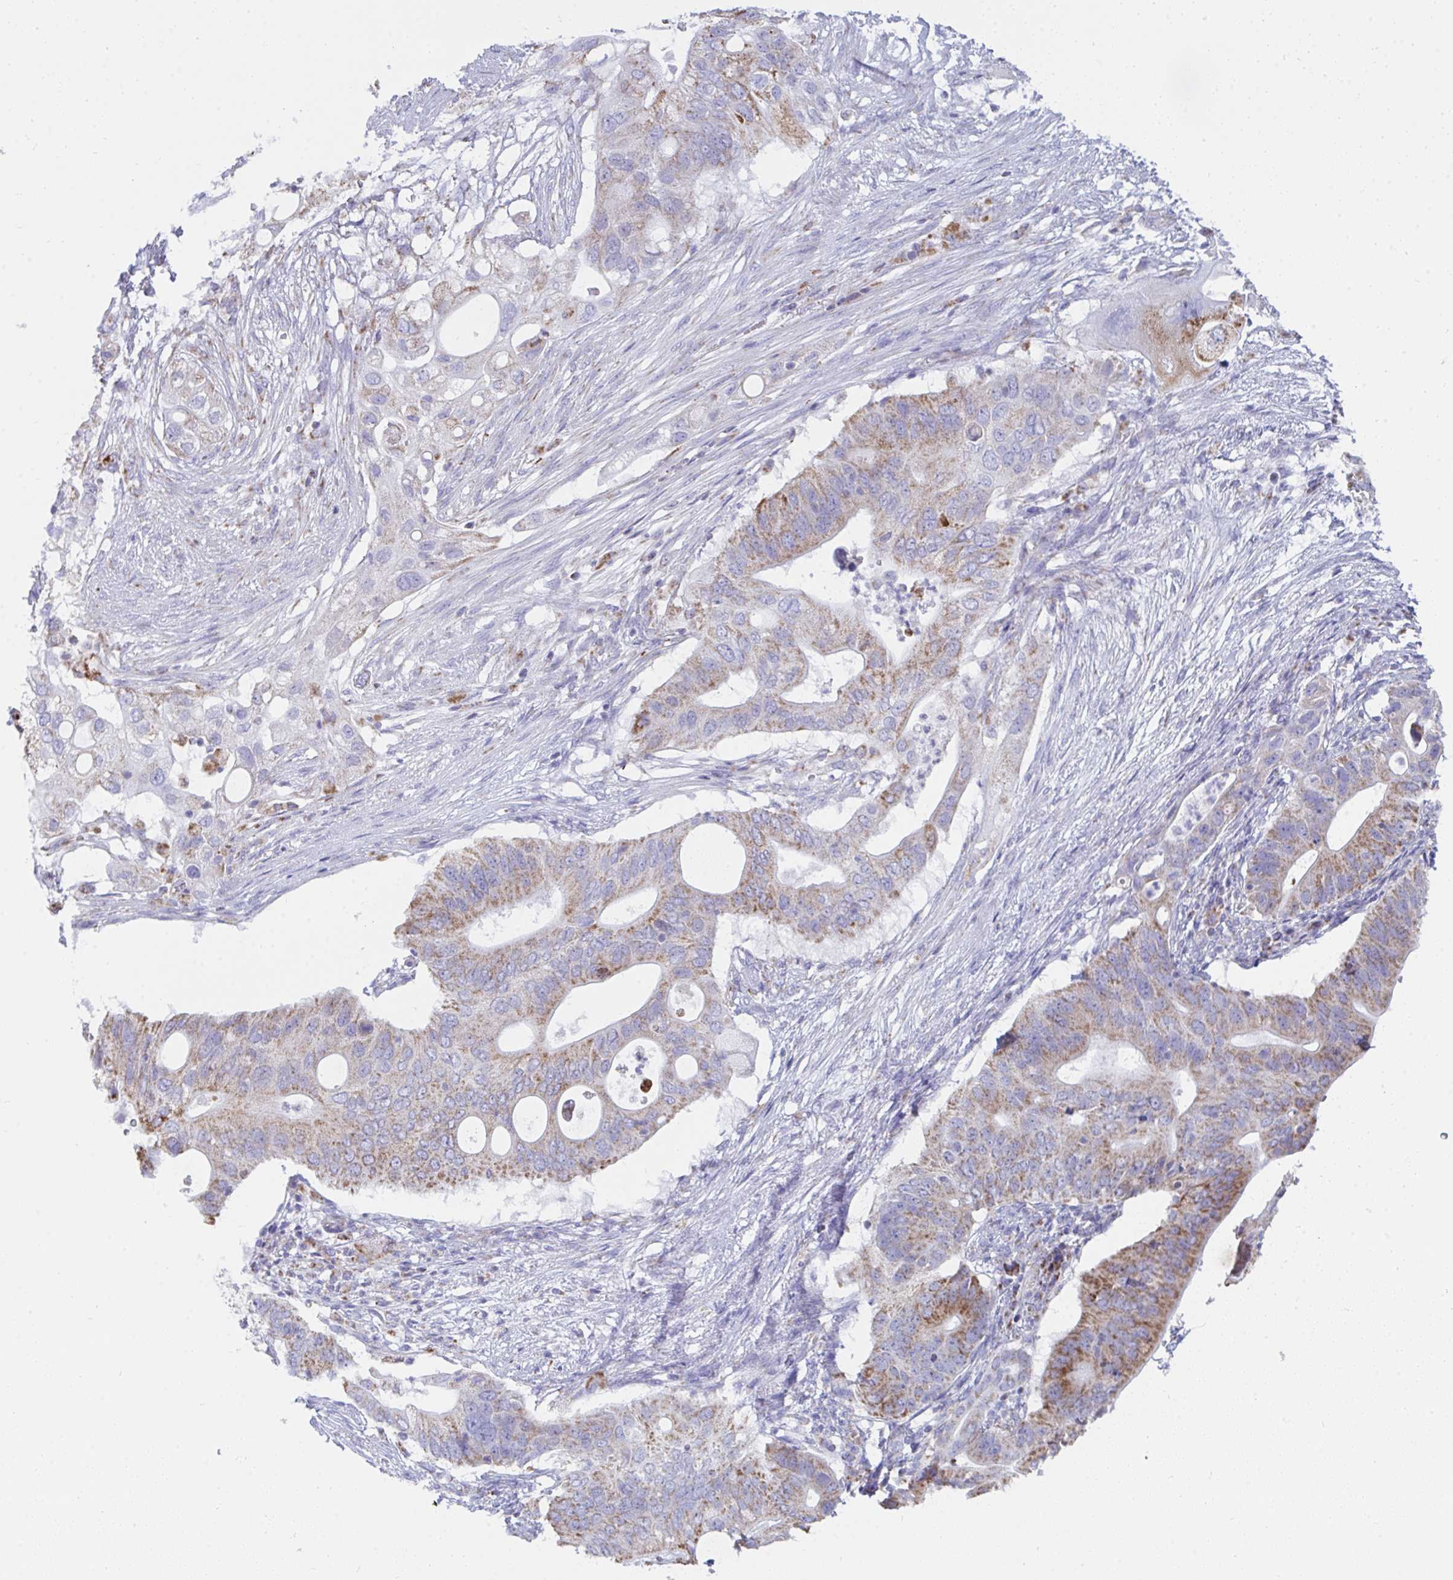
{"staining": {"intensity": "moderate", "quantity": "25%-75%", "location": "cytoplasmic/membranous"}, "tissue": "pancreatic cancer", "cell_type": "Tumor cells", "image_type": "cancer", "snomed": [{"axis": "morphology", "description": "Adenocarcinoma, NOS"}, {"axis": "topography", "description": "Pancreas"}], "caption": "The immunohistochemical stain labels moderate cytoplasmic/membranous expression in tumor cells of adenocarcinoma (pancreatic) tissue. The protein is shown in brown color, while the nuclei are stained blue.", "gene": "AIFM1", "patient": {"sex": "female", "age": 72}}